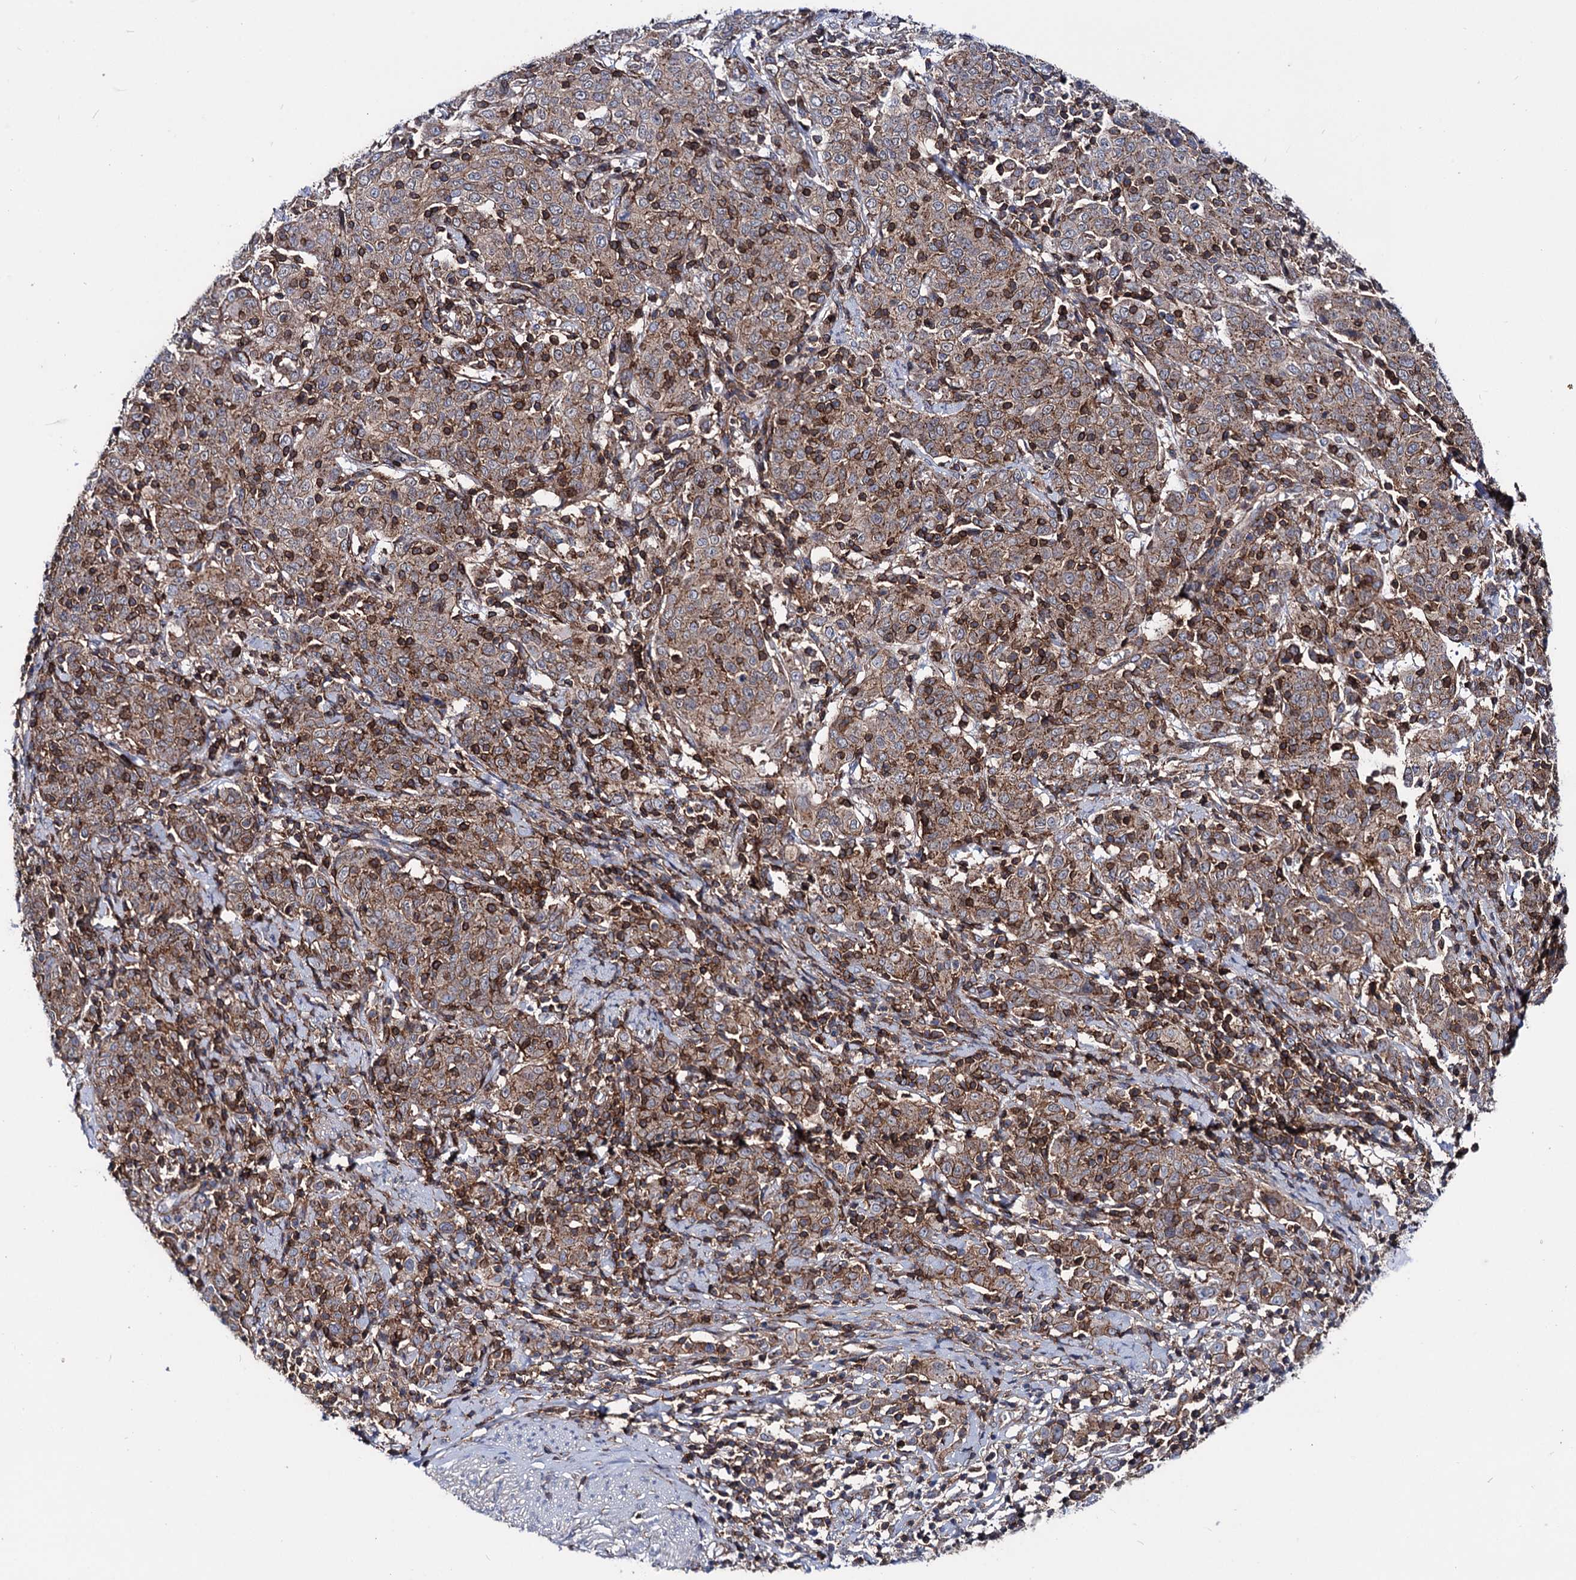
{"staining": {"intensity": "weak", "quantity": ">75%", "location": "cytoplasmic/membranous"}, "tissue": "cervical cancer", "cell_type": "Tumor cells", "image_type": "cancer", "snomed": [{"axis": "morphology", "description": "Squamous cell carcinoma, NOS"}, {"axis": "topography", "description": "Cervix"}], "caption": "DAB (3,3'-diaminobenzidine) immunohistochemical staining of cervical cancer (squamous cell carcinoma) reveals weak cytoplasmic/membranous protein expression in approximately >75% of tumor cells. The protein of interest is stained brown, and the nuclei are stained in blue (DAB IHC with brightfield microscopy, high magnification).", "gene": "DEF6", "patient": {"sex": "female", "age": 67}}